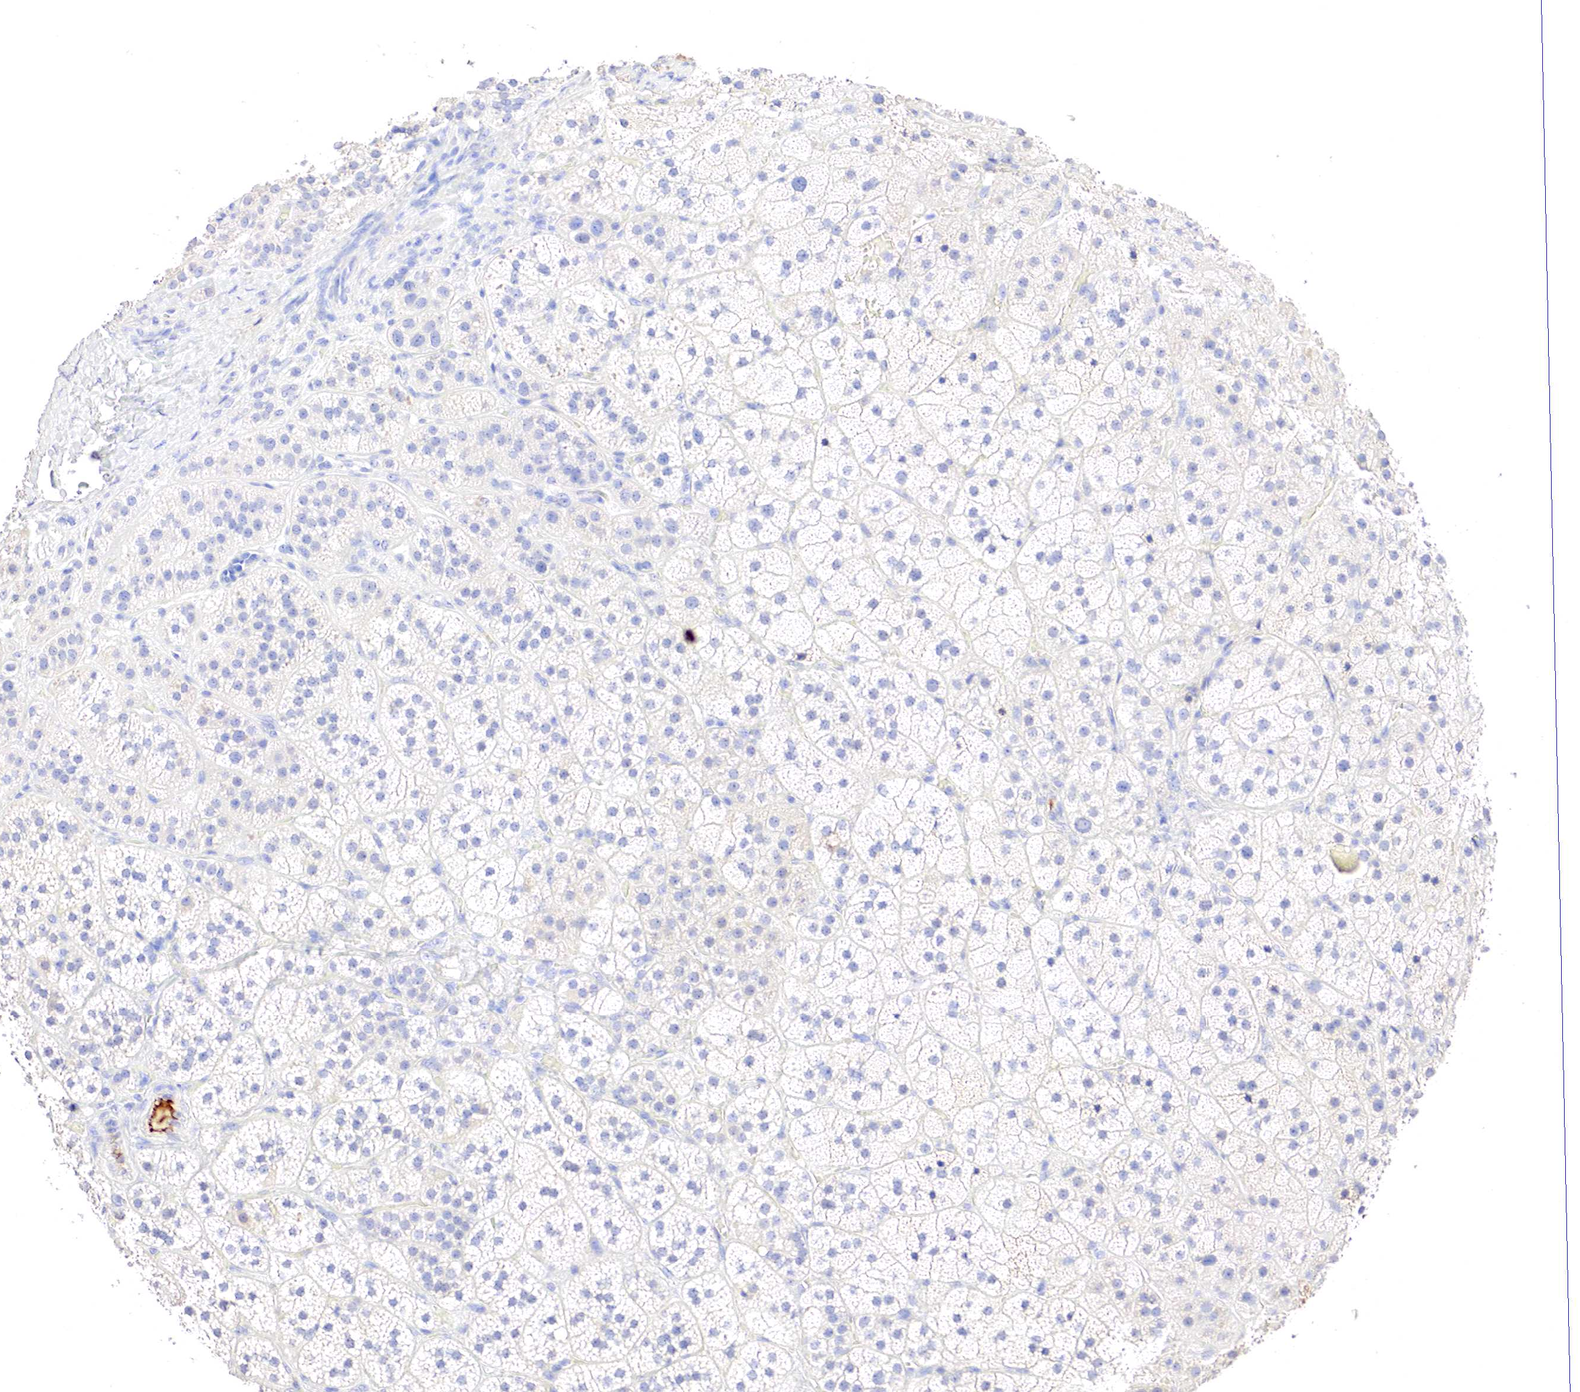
{"staining": {"intensity": "negative", "quantity": "none", "location": "none"}, "tissue": "adrenal gland", "cell_type": "Glandular cells", "image_type": "normal", "snomed": [{"axis": "morphology", "description": "Normal tissue, NOS"}, {"axis": "topography", "description": "Adrenal gland"}], "caption": "Adrenal gland stained for a protein using immunohistochemistry (IHC) shows no positivity glandular cells.", "gene": "GATA1", "patient": {"sex": "male", "age": 57}}